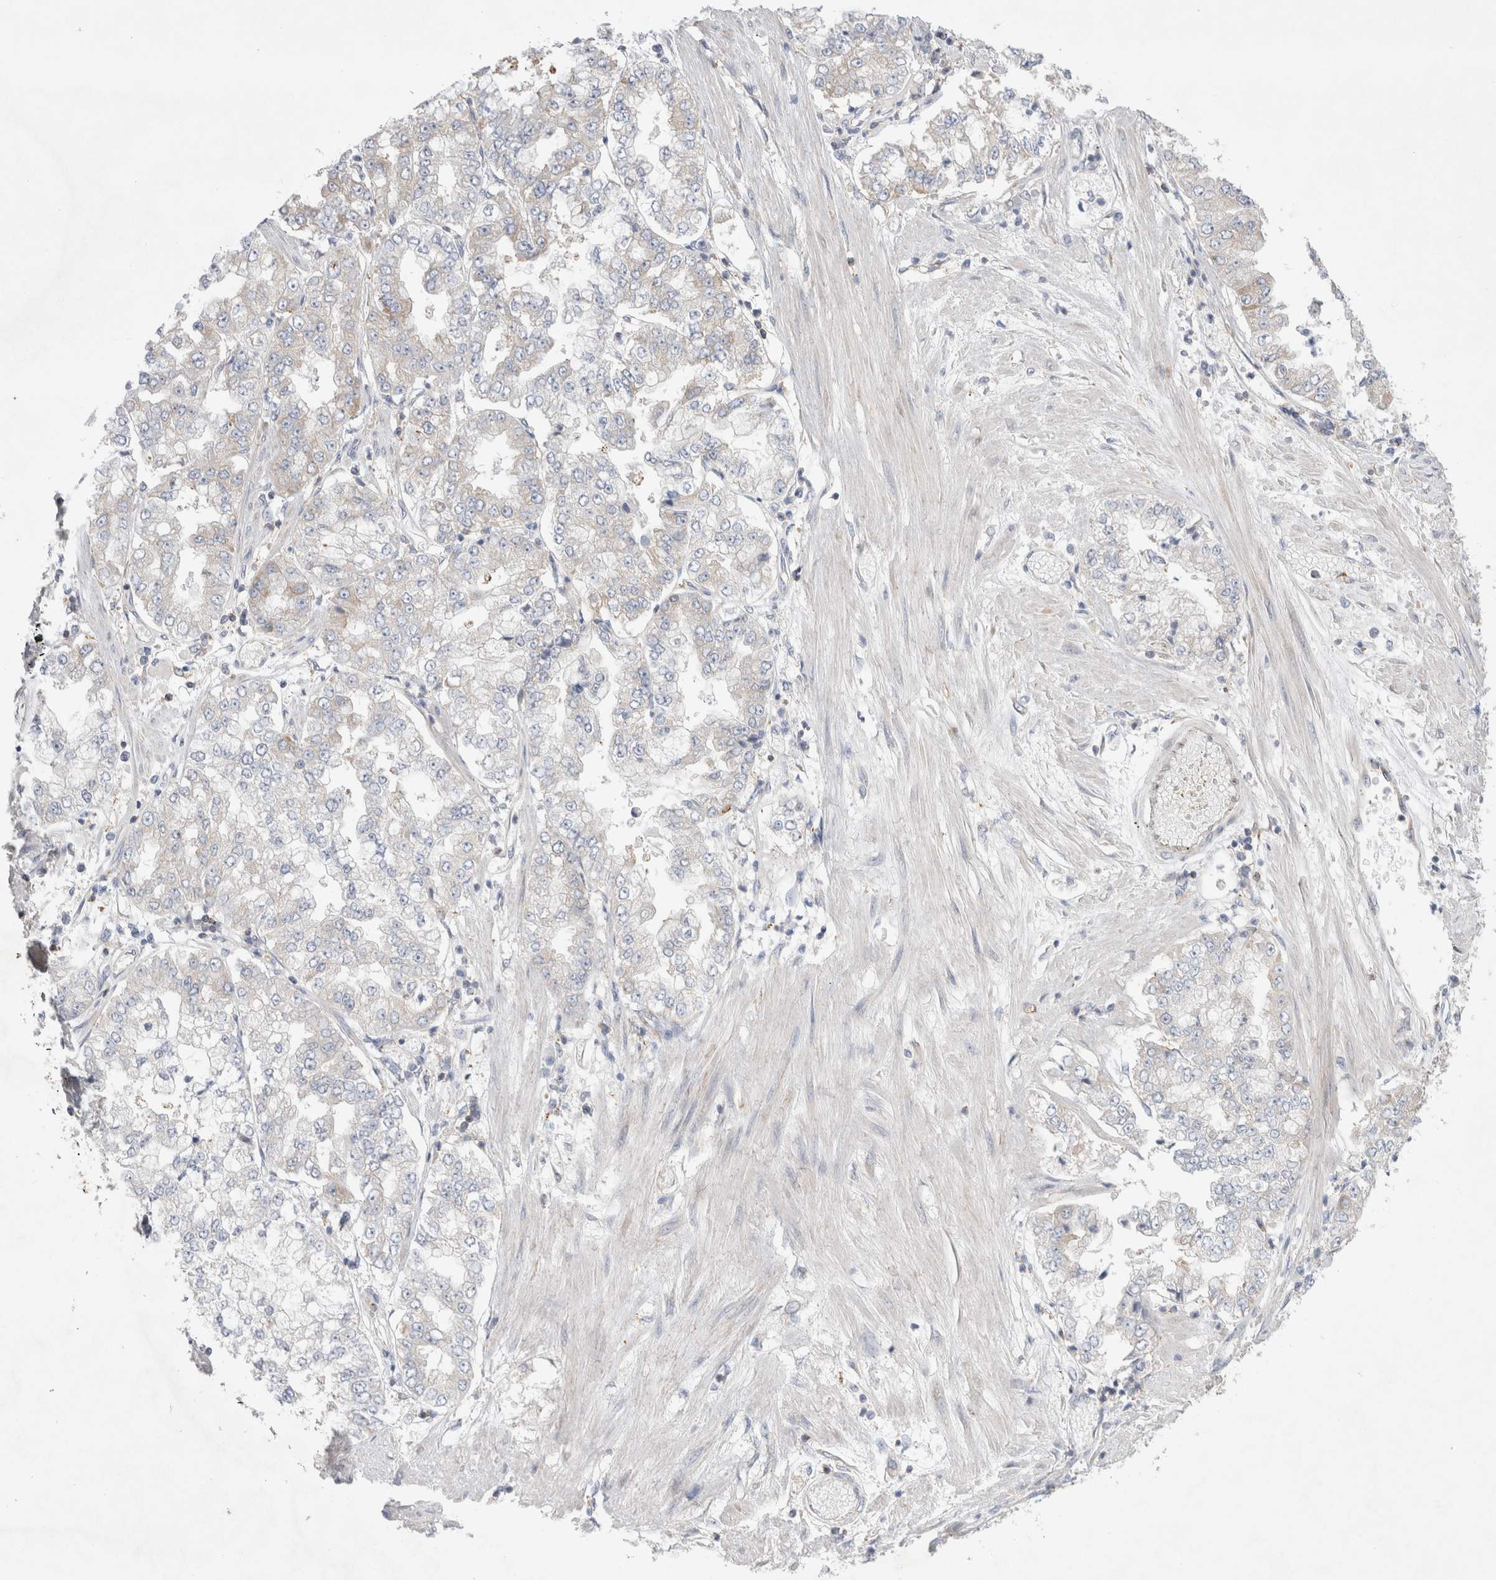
{"staining": {"intensity": "negative", "quantity": "none", "location": "none"}, "tissue": "stomach cancer", "cell_type": "Tumor cells", "image_type": "cancer", "snomed": [{"axis": "morphology", "description": "Adenocarcinoma, NOS"}, {"axis": "topography", "description": "Stomach"}], "caption": "Immunohistochemical staining of adenocarcinoma (stomach) demonstrates no significant staining in tumor cells.", "gene": "ZNF23", "patient": {"sex": "male", "age": 76}}